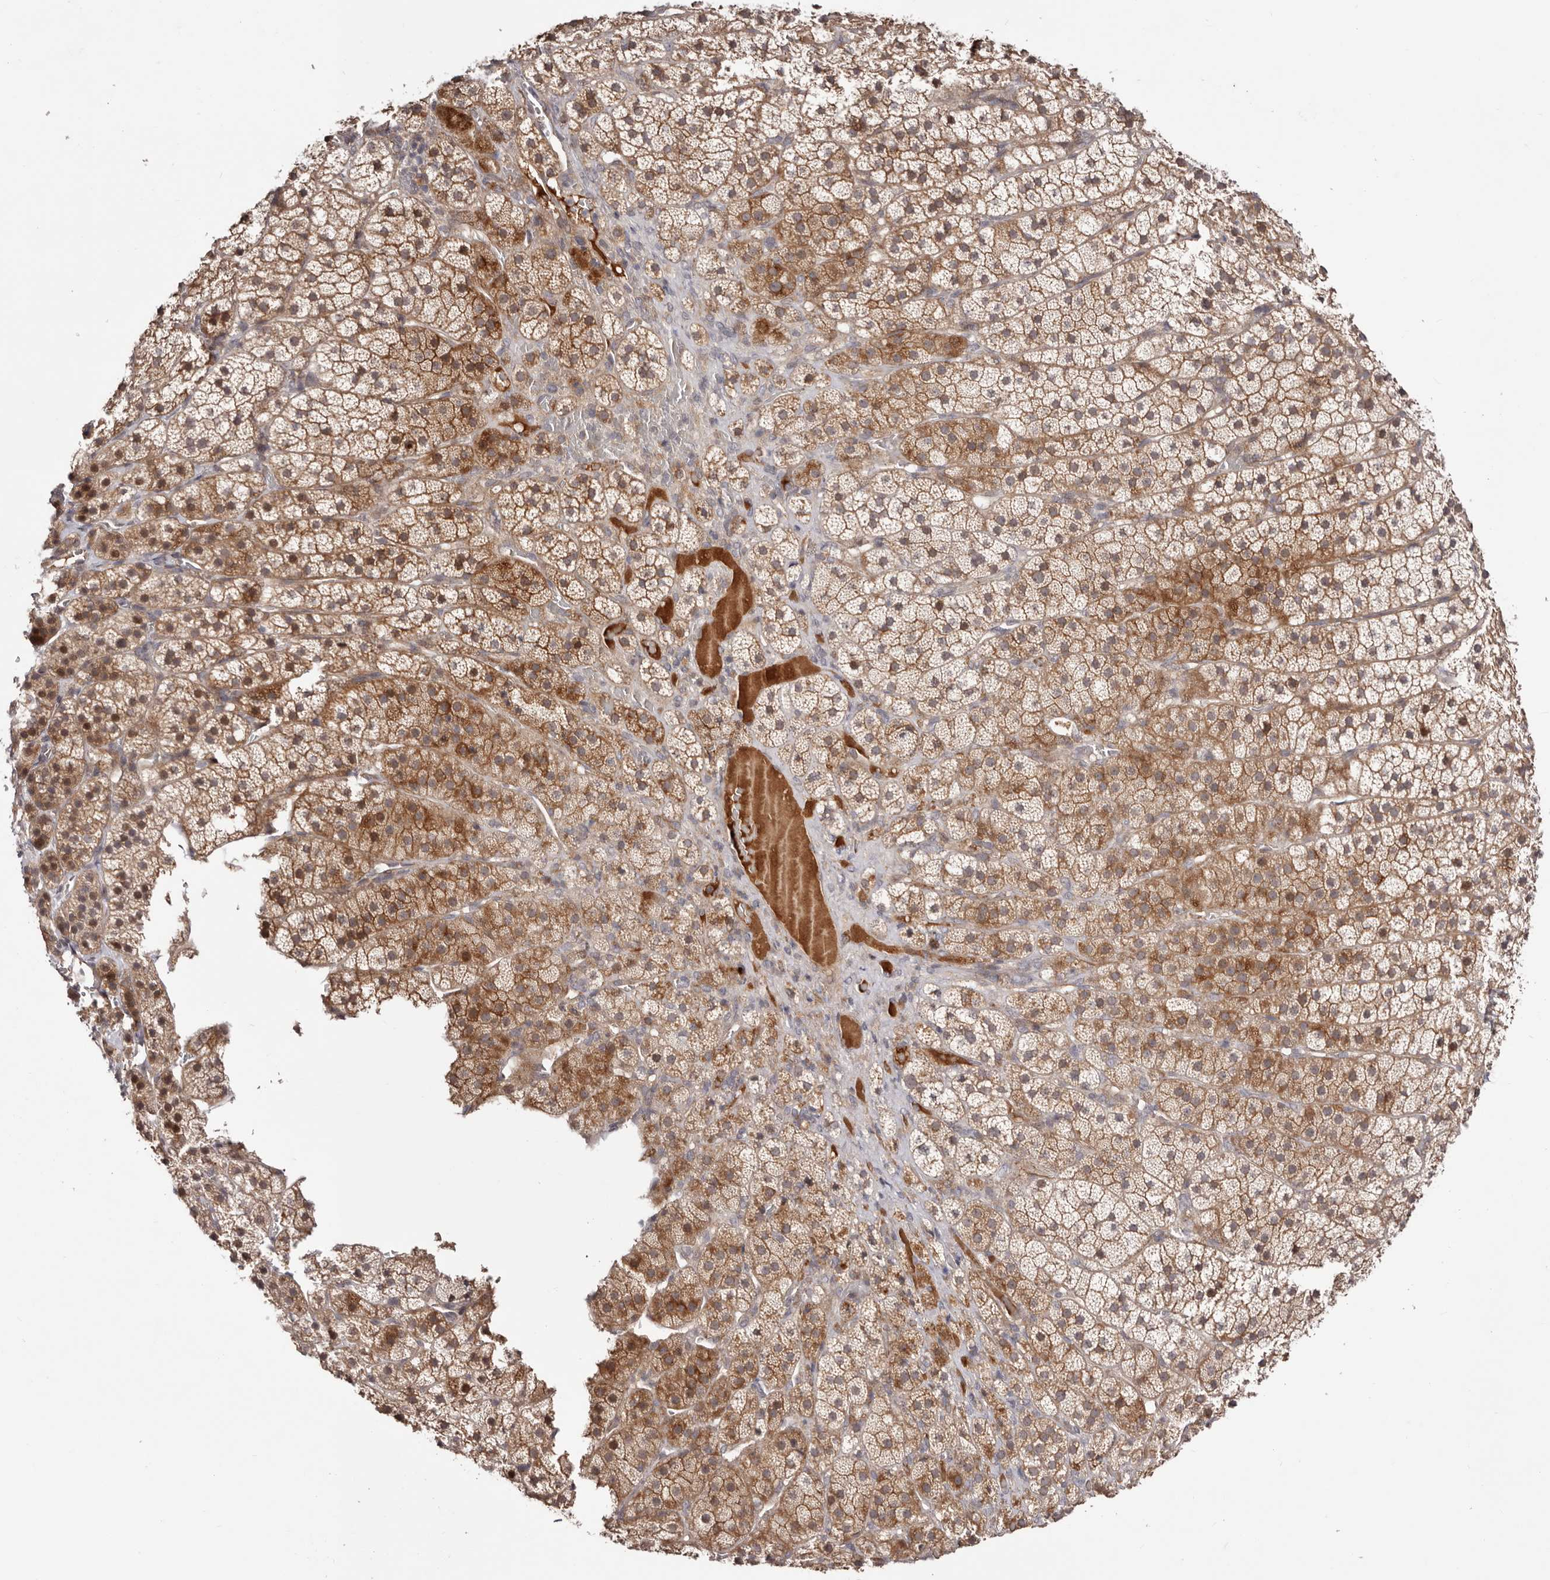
{"staining": {"intensity": "strong", "quantity": "25%-75%", "location": "cytoplasmic/membranous"}, "tissue": "adrenal gland", "cell_type": "Glandular cells", "image_type": "normal", "snomed": [{"axis": "morphology", "description": "Normal tissue, NOS"}, {"axis": "topography", "description": "Adrenal gland"}], "caption": "Immunohistochemistry staining of unremarkable adrenal gland, which shows high levels of strong cytoplasmic/membranous positivity in approximately 25%-75% of glandular cells indicating strong cytoplasmic/membranous protein expression. The staining was performed using DAB (3,3'-diaminobenzidine) (brown) for protein detection and nuclei were counterstained in hematoxylin (blue).", "gene": "EGR3", "patient": {"sex": "female", "age": 44}}